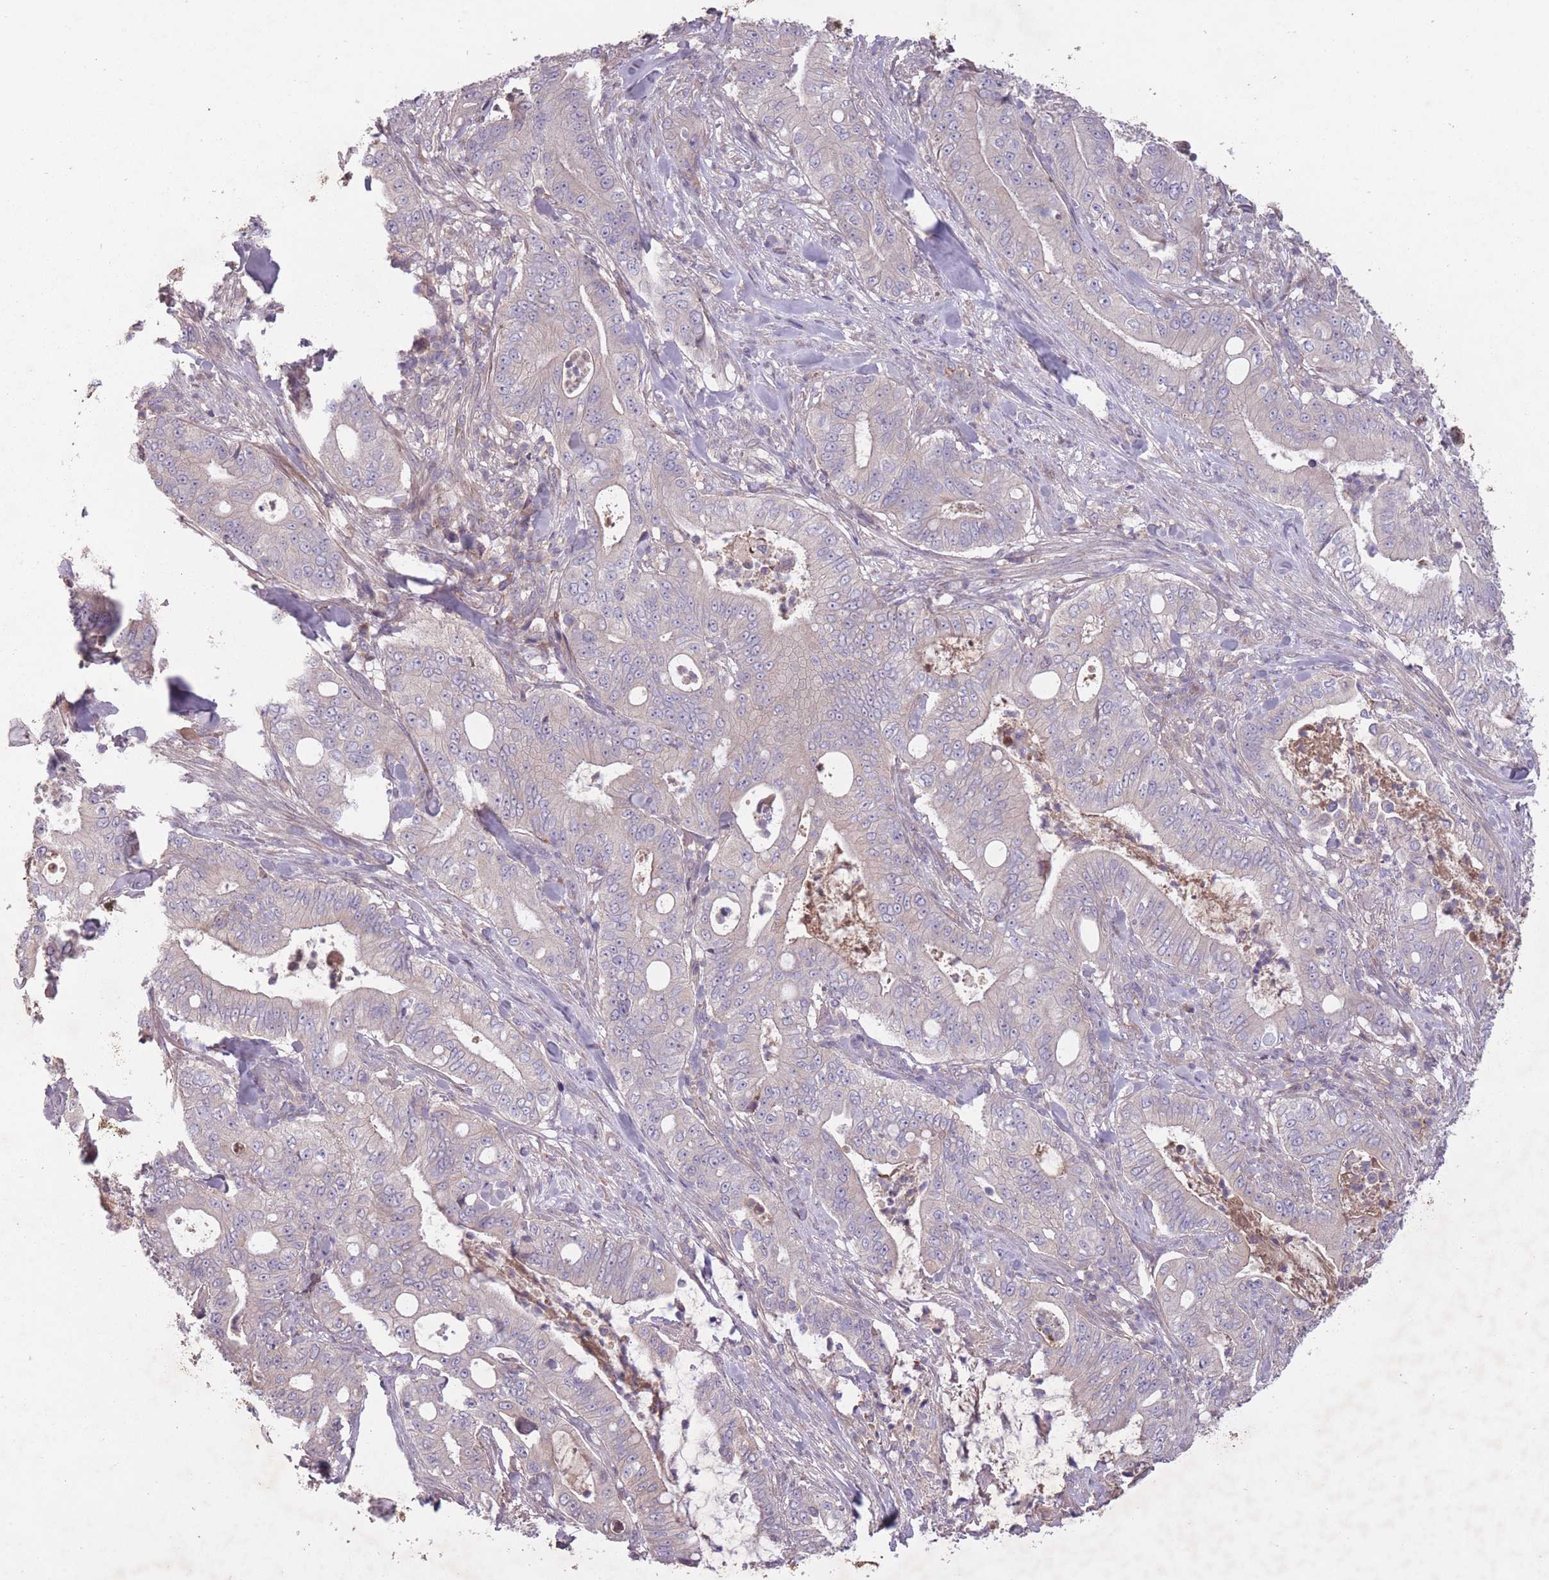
{"staining": {"intensity": "negative", "quantity": "none", "location": "none"}, "tissue": "pancreatic cancer", "cell_type": "Tumor cells", "image_type": "cancer", "snomed": [{"axis": "morphology", "description": "Adenocarcinoma, NOS"}, {"axis": "topography", "description": "Pancreas"}], "caption": "This is an immunohistochemistry (IHC) image of pancreatic cancer. There is no expression in tumor cells.", "gene": "OR2V2", "patient": {"sex": "male", "age": 71}}